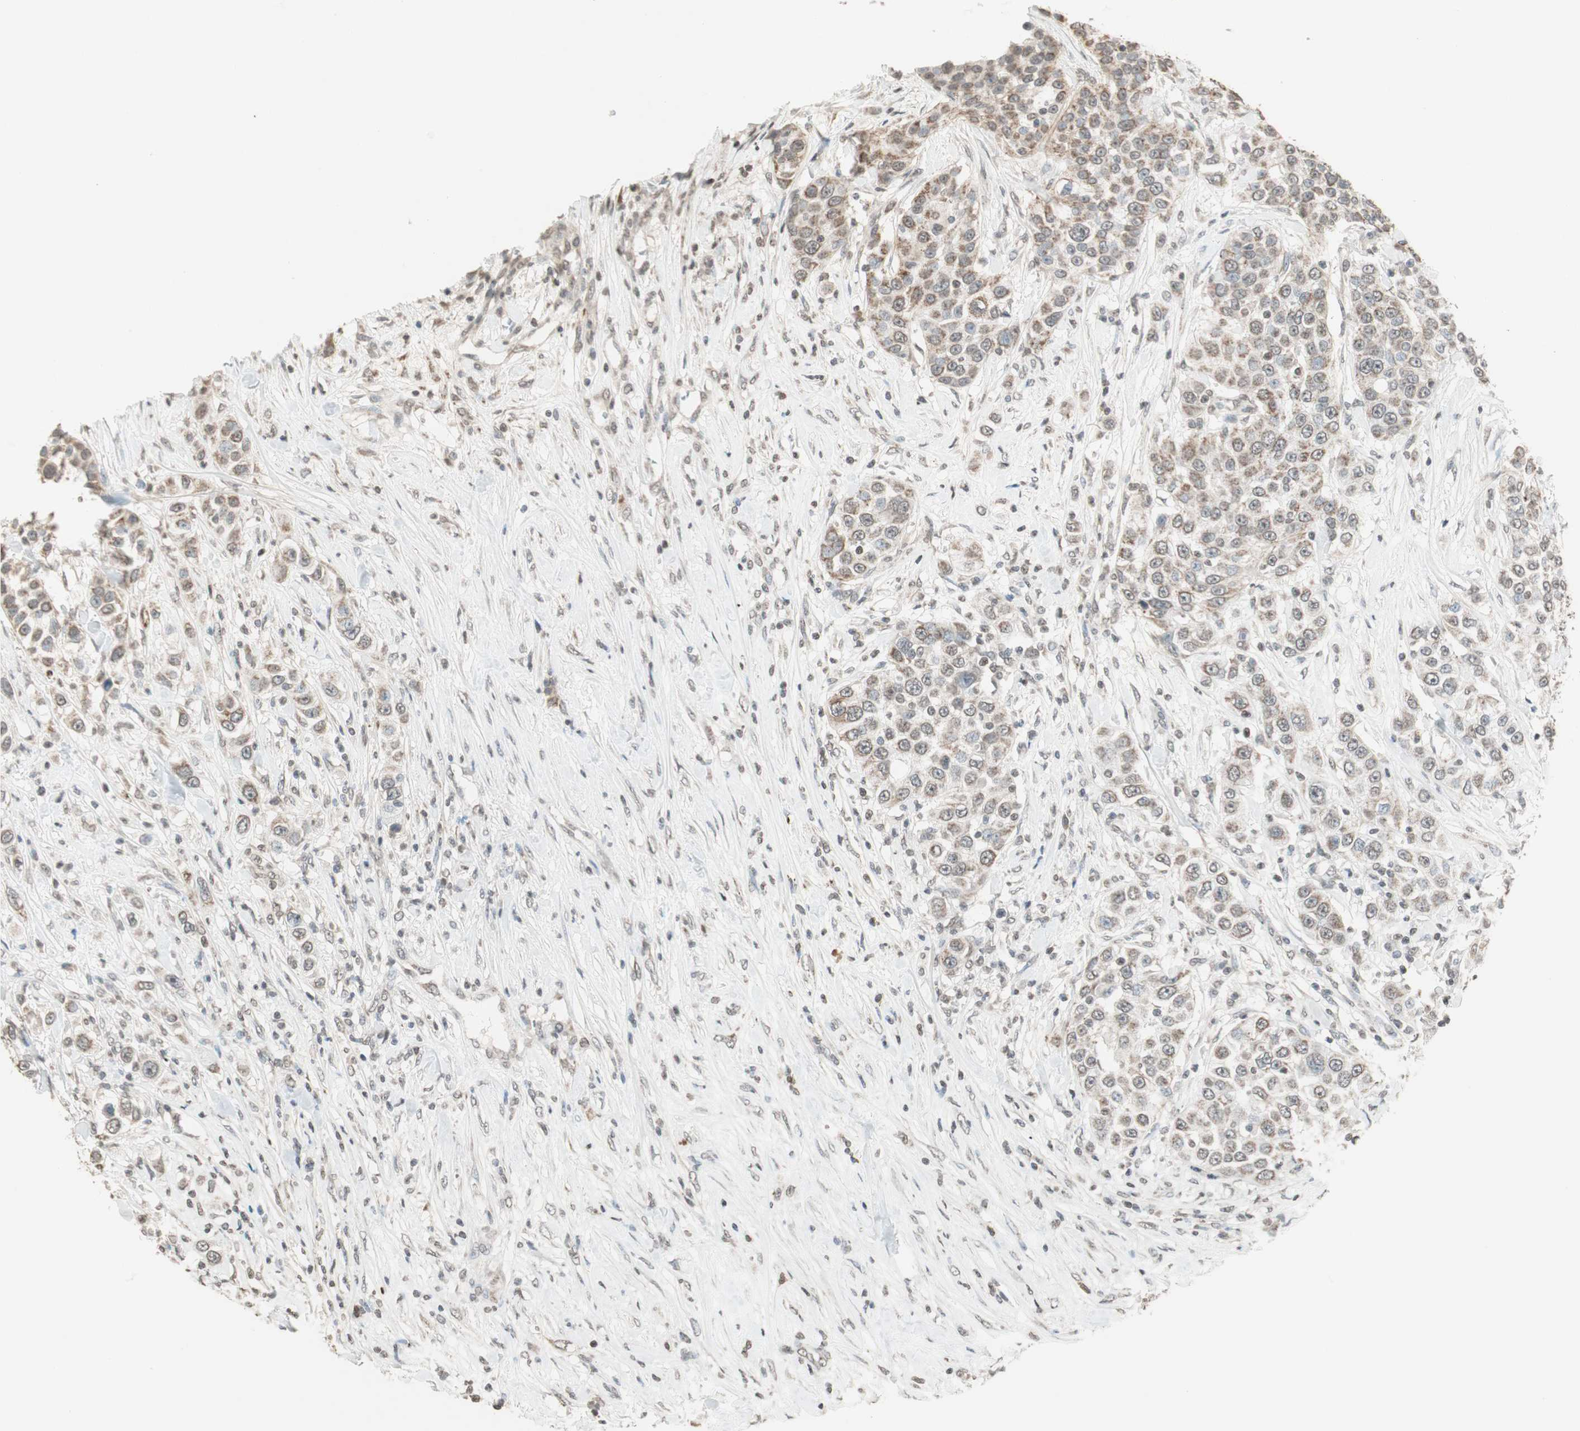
{"staining": {"intensity": "moderate", "quantity": "<25%", "location": "cytoplasmic/membranous"}, "tissue": "urothelial cancer", "cell_type": "Tumor cells", "image_type": "cancer", "snomed": [{"axis": "morphology", "description": "Urothelial carcinoma, High grade"}, {"axis": "topography", "description": "Urinary bladder"}], "caption": "A high-resolution micrograph shows immunohistochemistry staining of urothelial carcinoma (high-grade), which demonstrates moderate cytoplasmic/membranous expression in about <25% of tumor cells.", "gene": "PRELID1", "patient": {"sex": "female", "age": 80}}